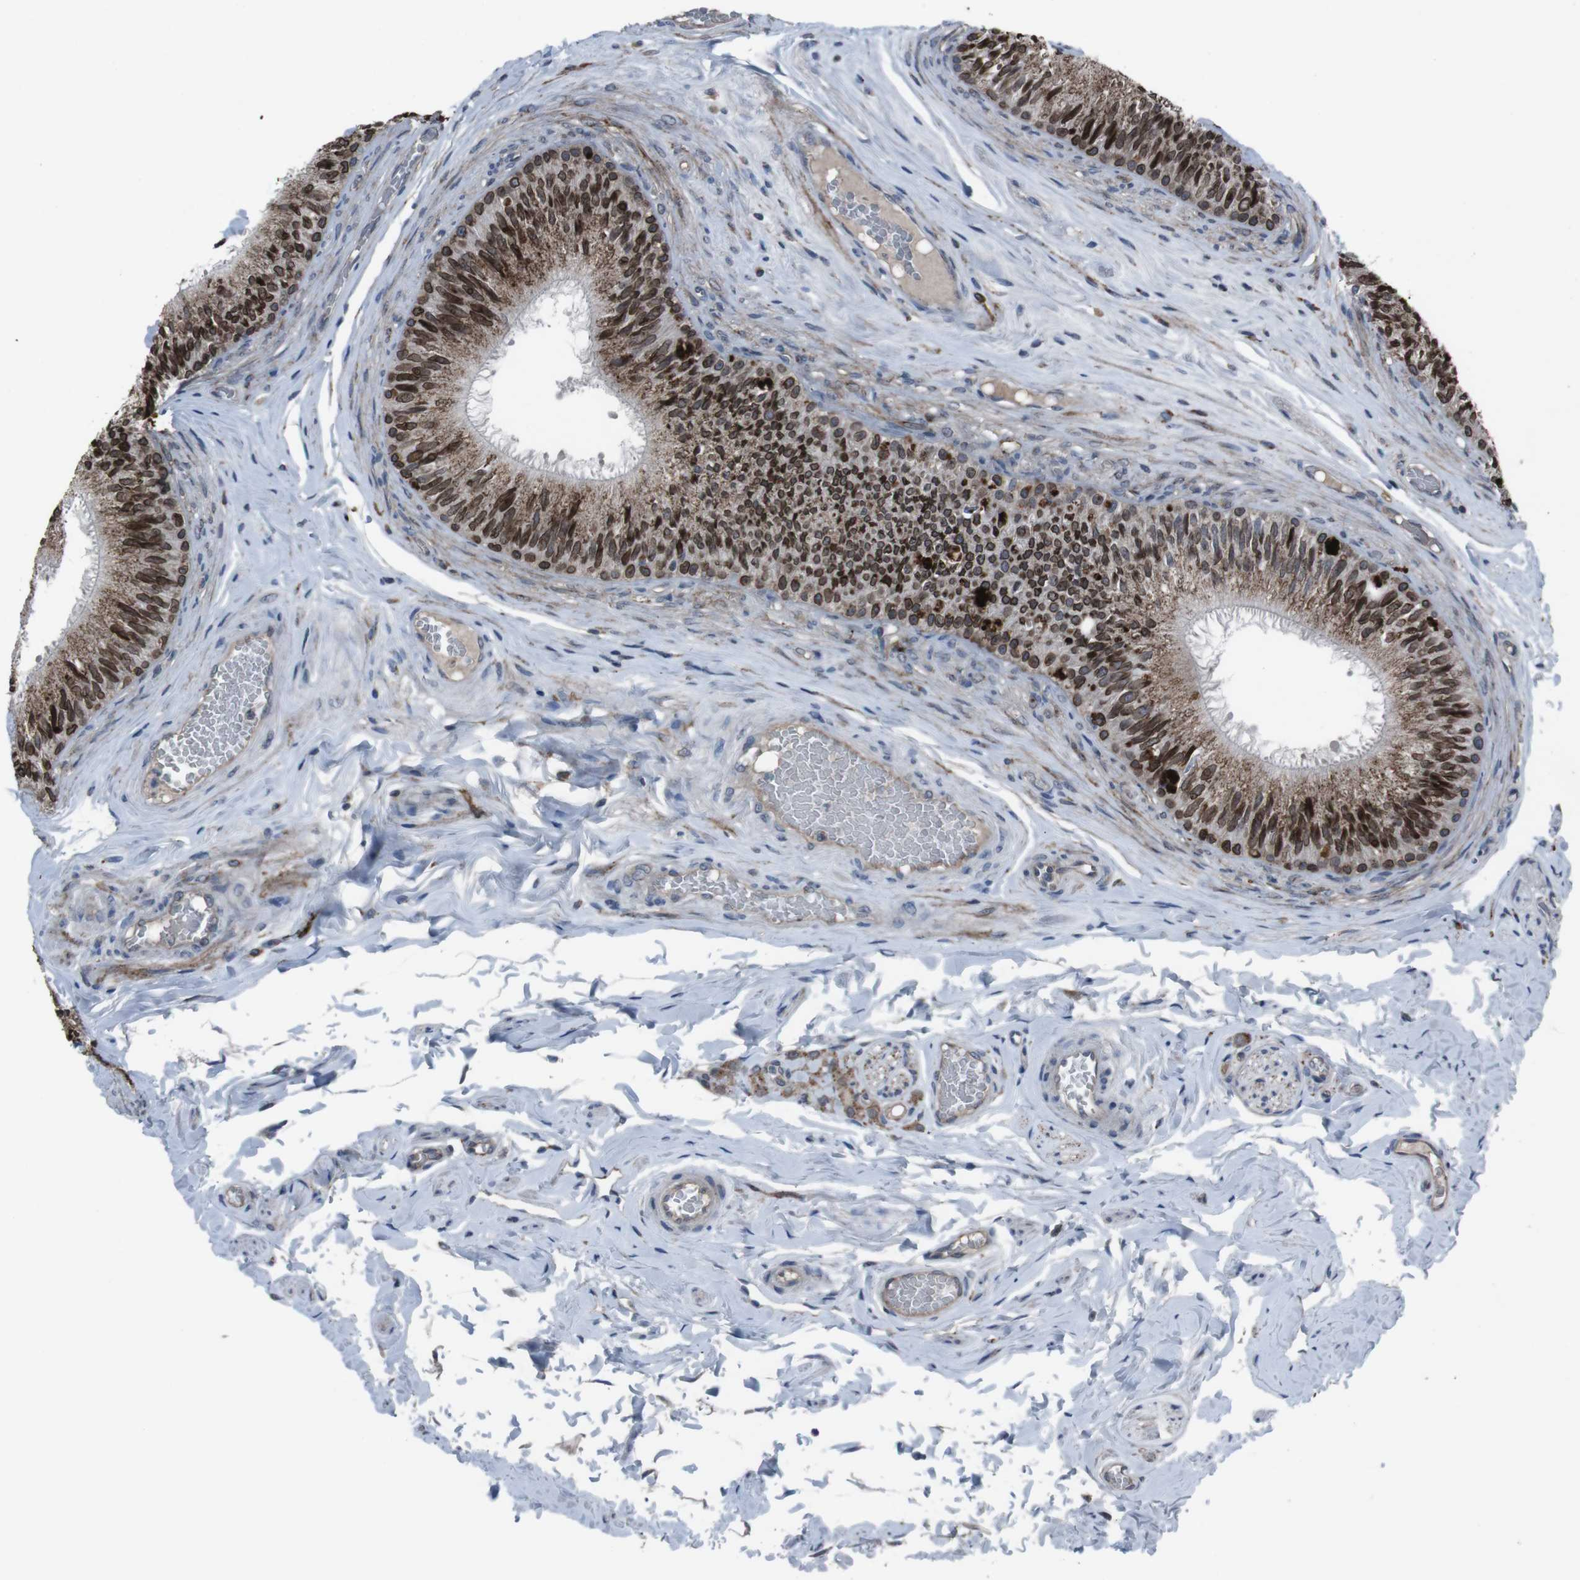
{"staining": {"intensity": "strong", "quantity": ">75%", "location": "cytoplasmic/membranous,nuclear"}, "tissue": "epididymis", "cell_type": "Glandular cells", "image_type": "normal", "snomed": [{"axis": "morphology", "description": "Normal tissue, NOS"}, {"axis": "topography", "description": "Testis"}, {"axis": "topography", "description": "Epididymis"}], "caption": "Strong cytoplasmic/membranous,nuclear expression is present in approximately >75% of glandular cells in unremarkable epididymis.", "gene": "EFNA5", "patient": {"sex": "male", "age": 36}}